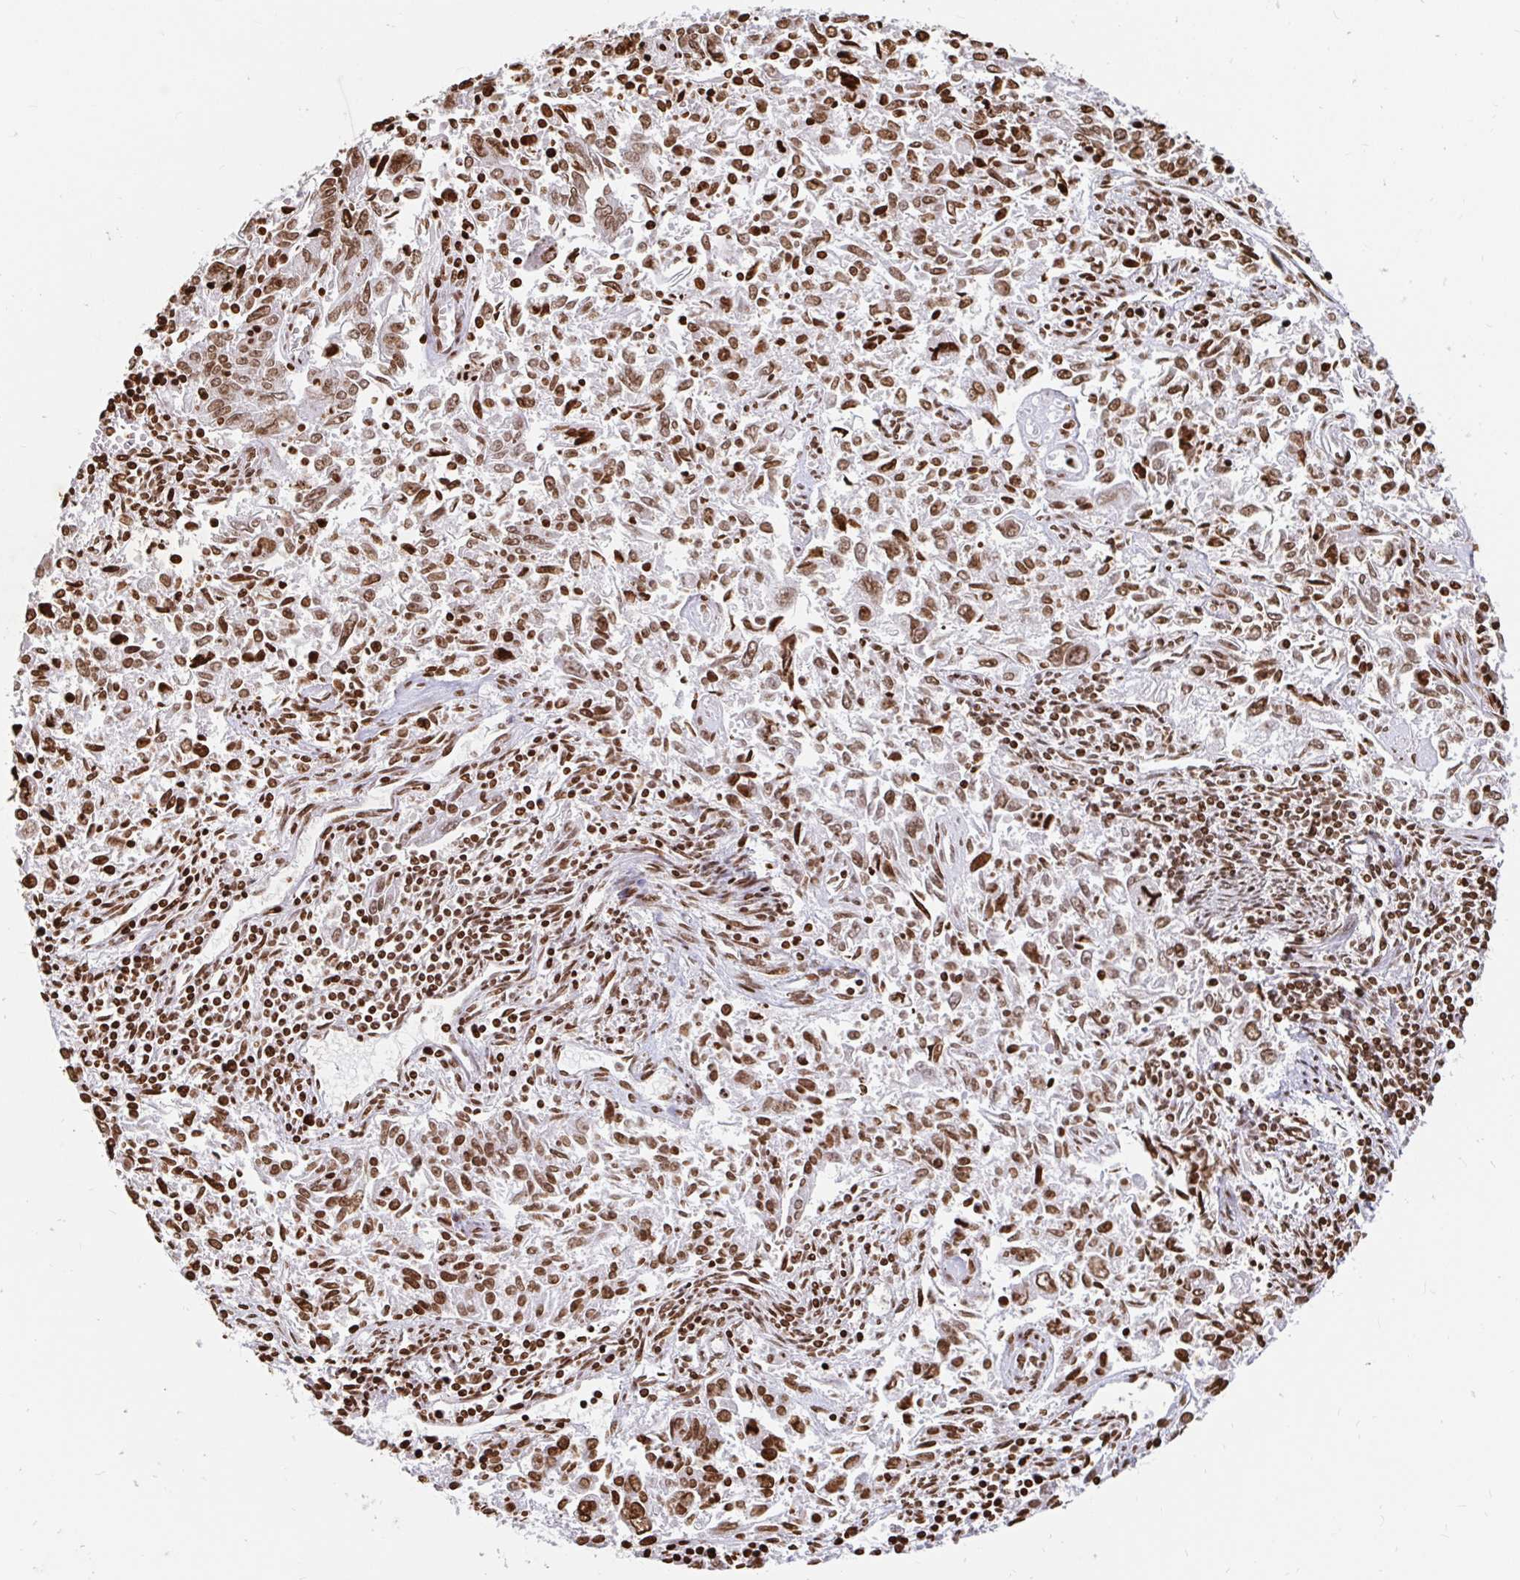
{"staining": {"intensity": "moderate", "quantity": ">75%", "location": "nuclear"}, "tissue": "endometrial cancer", "cell_type": "Tumor cells", "image_type": "cancer", "snomed": [{"axis": "morphology", "description": "Adenocarcinoma, NOS"}, {"axis": "topography", "description": "Endometrium"}], "caption": "DAB immunohistochemical staining of endometrial cancer (adenocarcinoma) reveals moderate nuclear protein positivity in about >75% of tumor cells. The protein of interest is shown in brown color, while the nuclei are stained blue.", "gene": "H2BC5", "patient": {"sex": "female", "age": 42}}